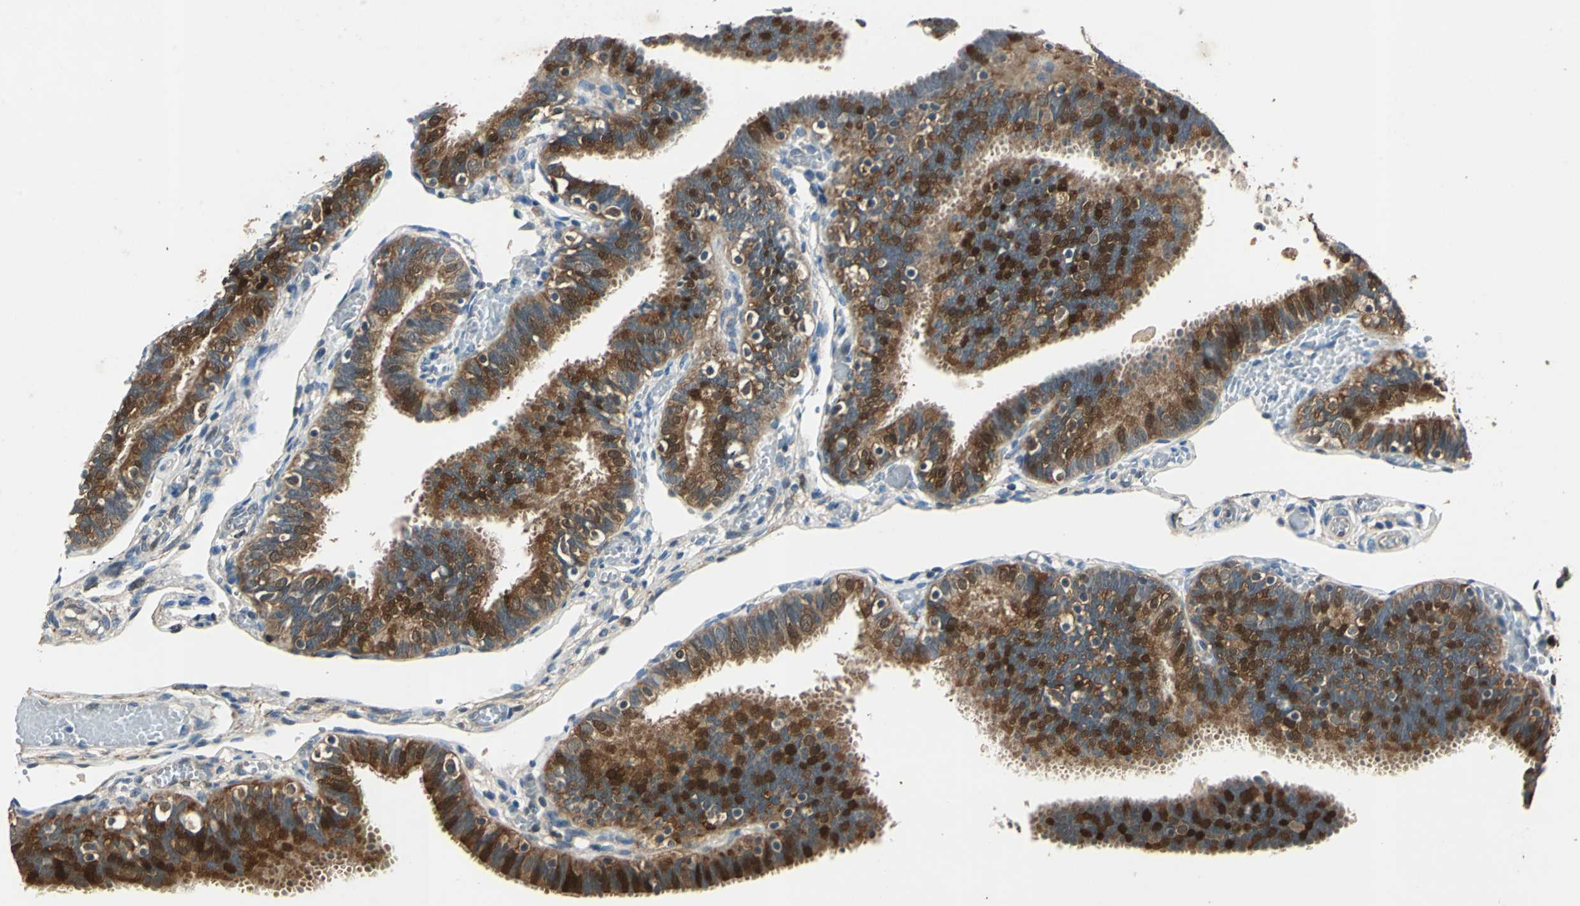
{"staining": {"intensity": "strong", "quantity": ">75%", "location": "cytoplasmic/membranous,nuclear"}, "tissue": "fallopian tube", "cell_type": "Glandular cells", "image_type": "normal", "snomed": [{"axis": "morphology", "description": "Normal tissue, NOS"}, {"axis": "topography", "description": "Fallopian tube"}], "caption": "This photomicrograph shows normal fallopian tube stained with immunohistochemistry (IHC) to label a protein in brown. The cytoplasmic/membranous,nuclear of glandular cells show strong positivity for the protein. Nuclei are counter-stained blue.", "gene": "RRM2B", "patient": {"sex": "female", "age": 46}}